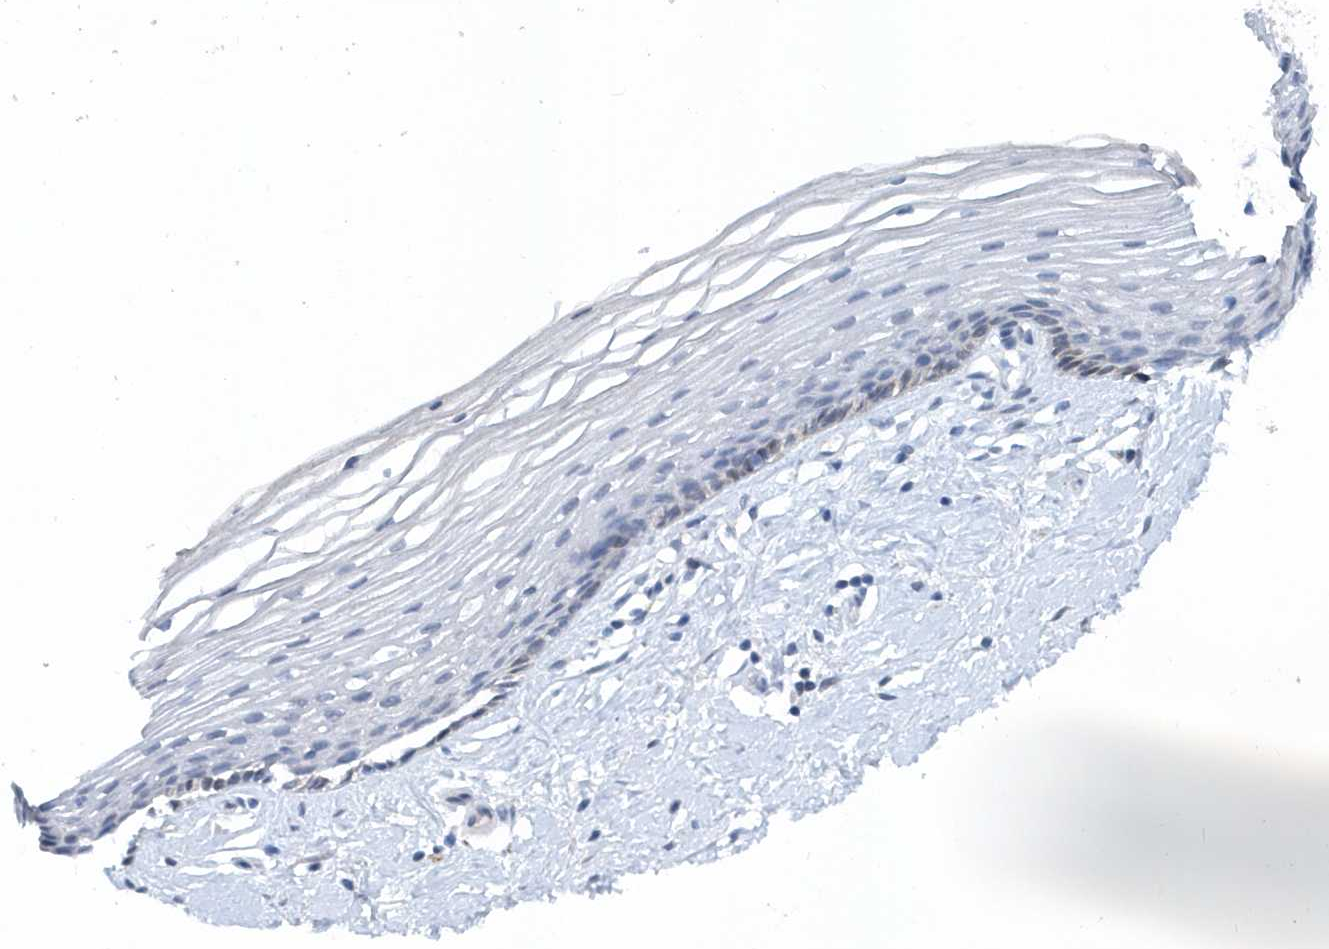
{"staining": {"intensity": "moderate", "quantity": "<25%", "location": "cytoplasmic/membranous"}, "tissue": "vagina", "cell_type": "Squamous epithelial cells", "image_type": "normal", "snomed": [{"axis": "morphology", "description": "Normal tissue, NOS"}, {"axis": "topography", "description": "Vagina"}], "caption": "Immunohistochemical staining of normal human vagina reveals <25% levels of moderate cytoplasmic/membranous protein positivity in about <25% of squamous epithelial cells. The staining is performed using DAB (3,3'-diaminobenzidine) brown chromogen to label protein expression. The nuclei are counter-stained blue using hematoxylin.", "gene": "PFN2", "patient": {"sex": "female", "age": 46}}